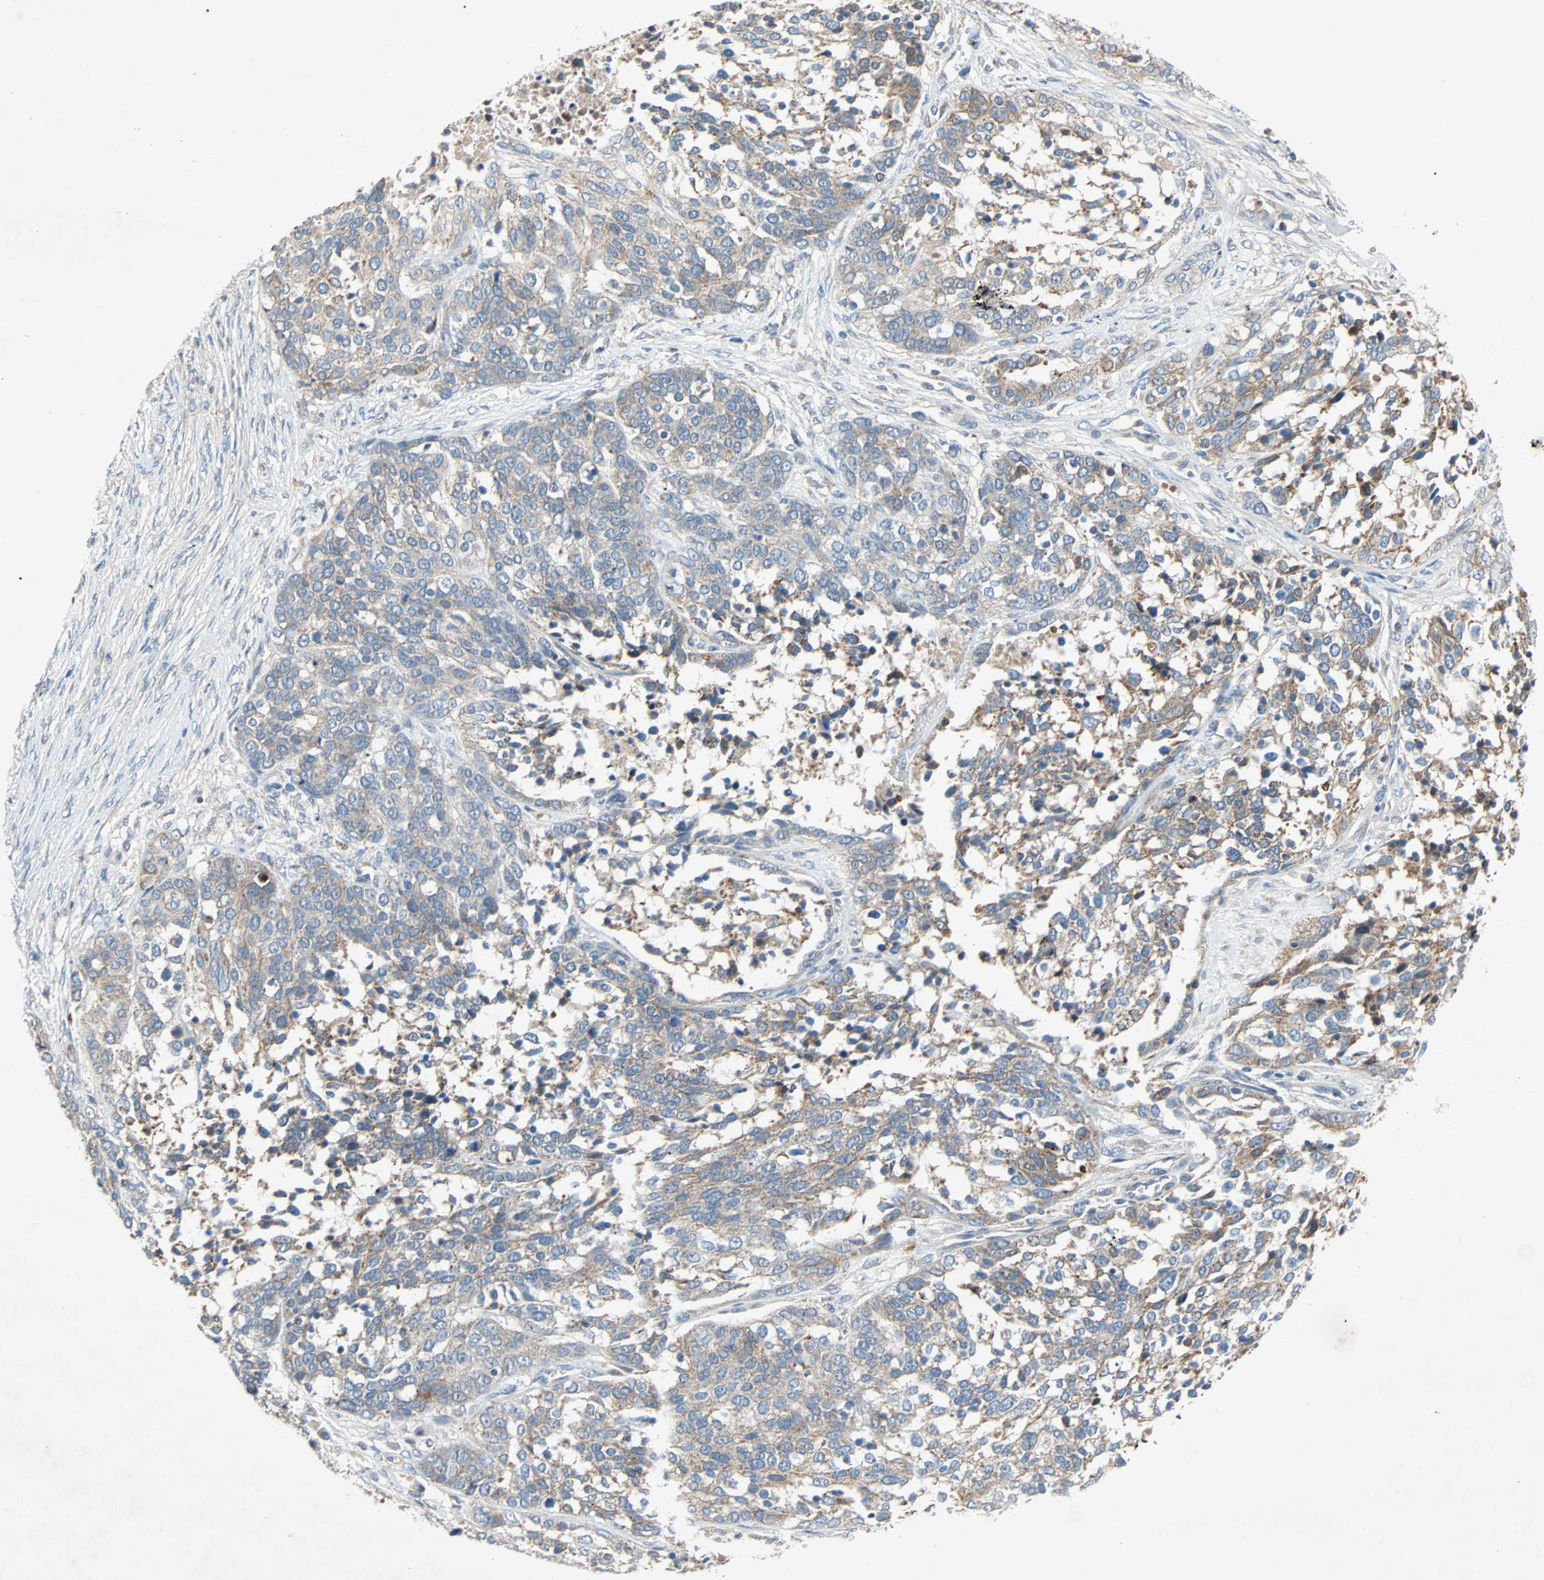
{"staining": {"intensity": "weak", "quantity": ">75%", "location": "cytoplasmic/membranous"}, "tissue": "ovarian cancer", "cell_type": "Tumor cells", "image_type": "cancer", "snomed": [{"axis": "morphology", "description": "Cystadenocarcinoma, serous, NOS"}, {"axis": "topography", "description": "Ovary"}], "caption": "Immunohistochemistry (DAB) staining of human ovarian serous cystadenocarcinoma displays weak cytoplasmic/membranous protein expression in approximately >75% of tumor cells. Nuclei are stained in blue.", "gene": "XYLT1", "patient": {"sex": "female", "age": 44}}